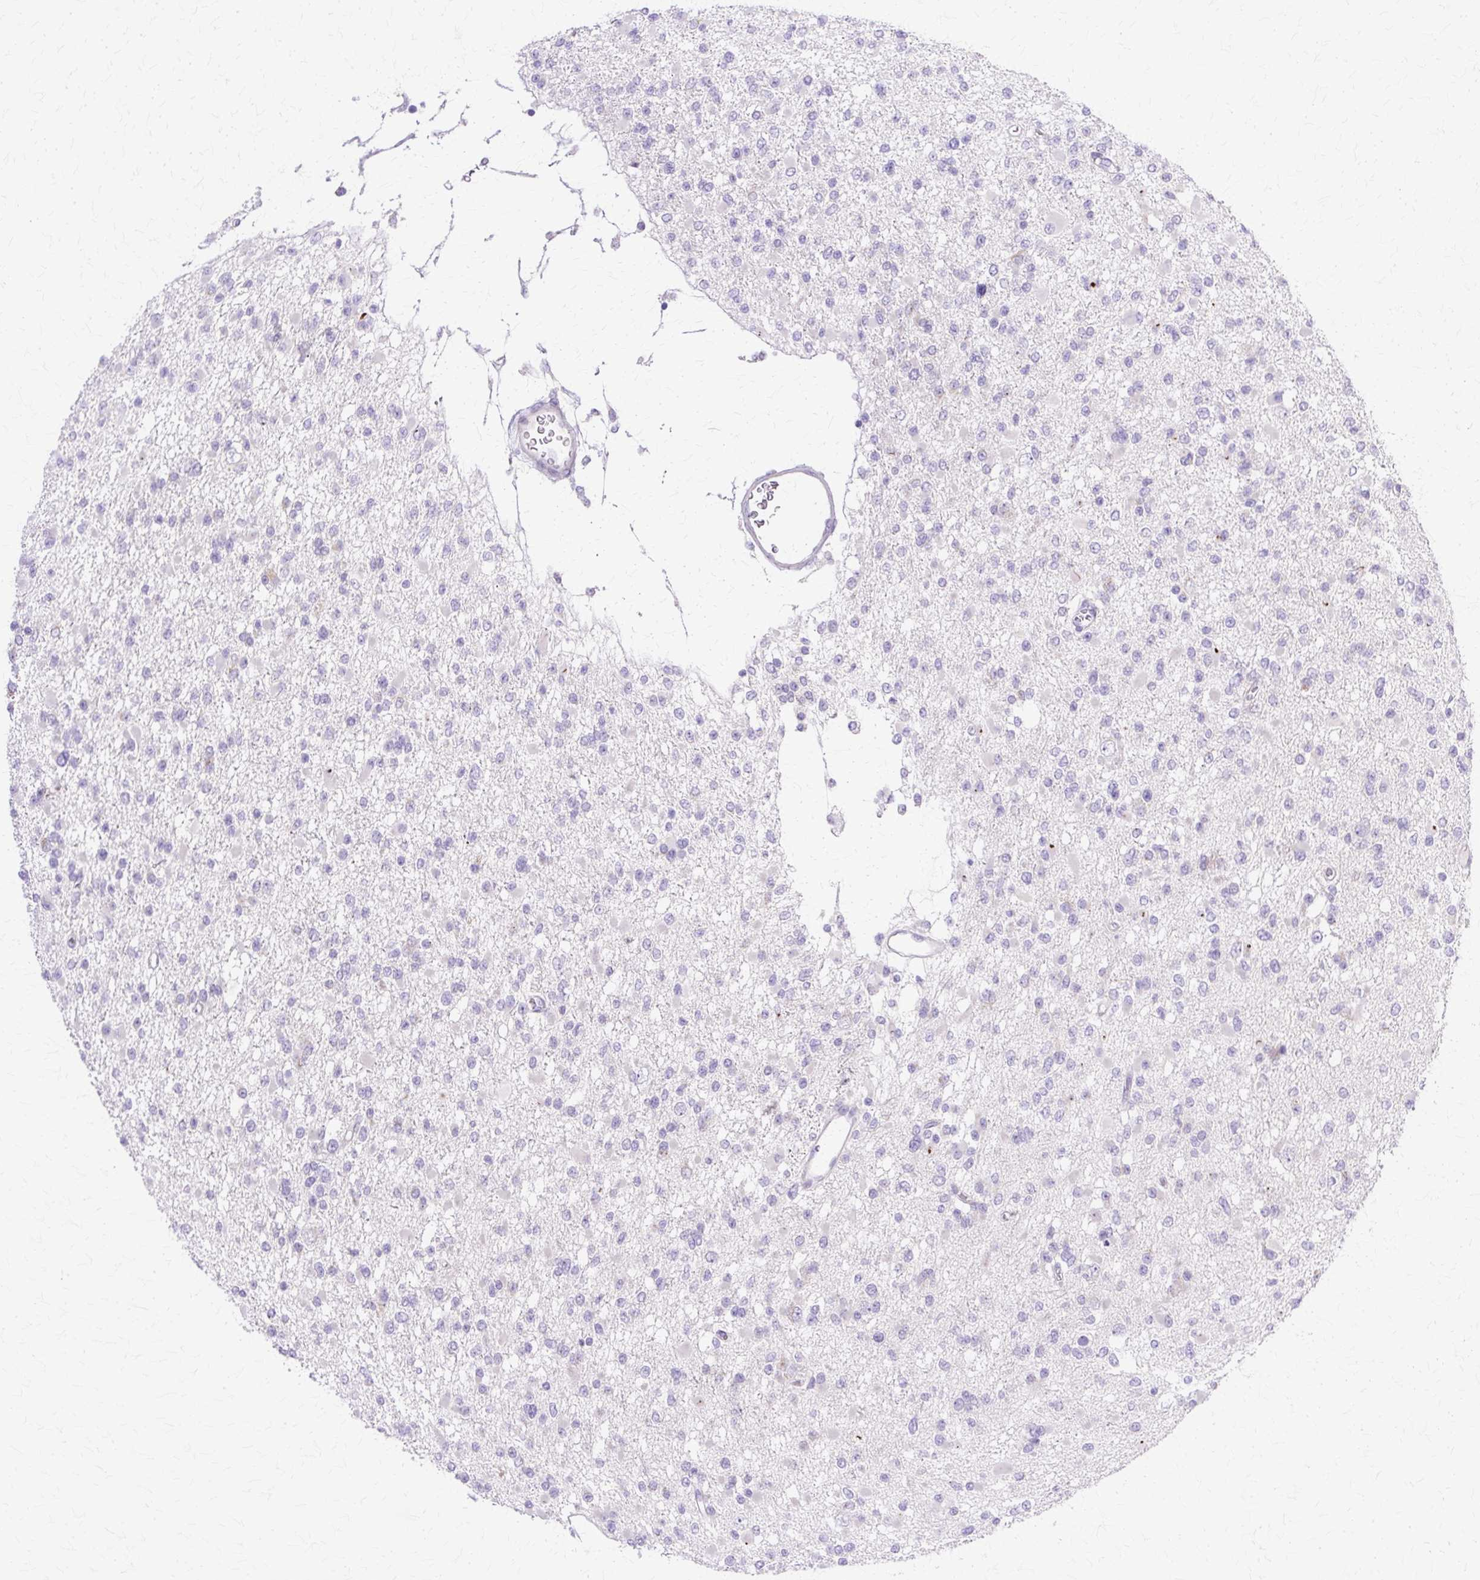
{"staining": {"intensity": "negative", "quantity": "none", "location": "none"}, "tissue": "glioma", "cell_type": "Tumor cells", "image_type": "cancer", "snomed": [{"axis": "morphology", "description": "Glioma, malignant, Low grade"}, {"axis": "topography", "description": "Brain"}], "caption": "A histopathology image of human glioma is negative for staining in tumor cells.", "gene": "TBC1D3G", "patient": {"sex": "female", "age": 22}}